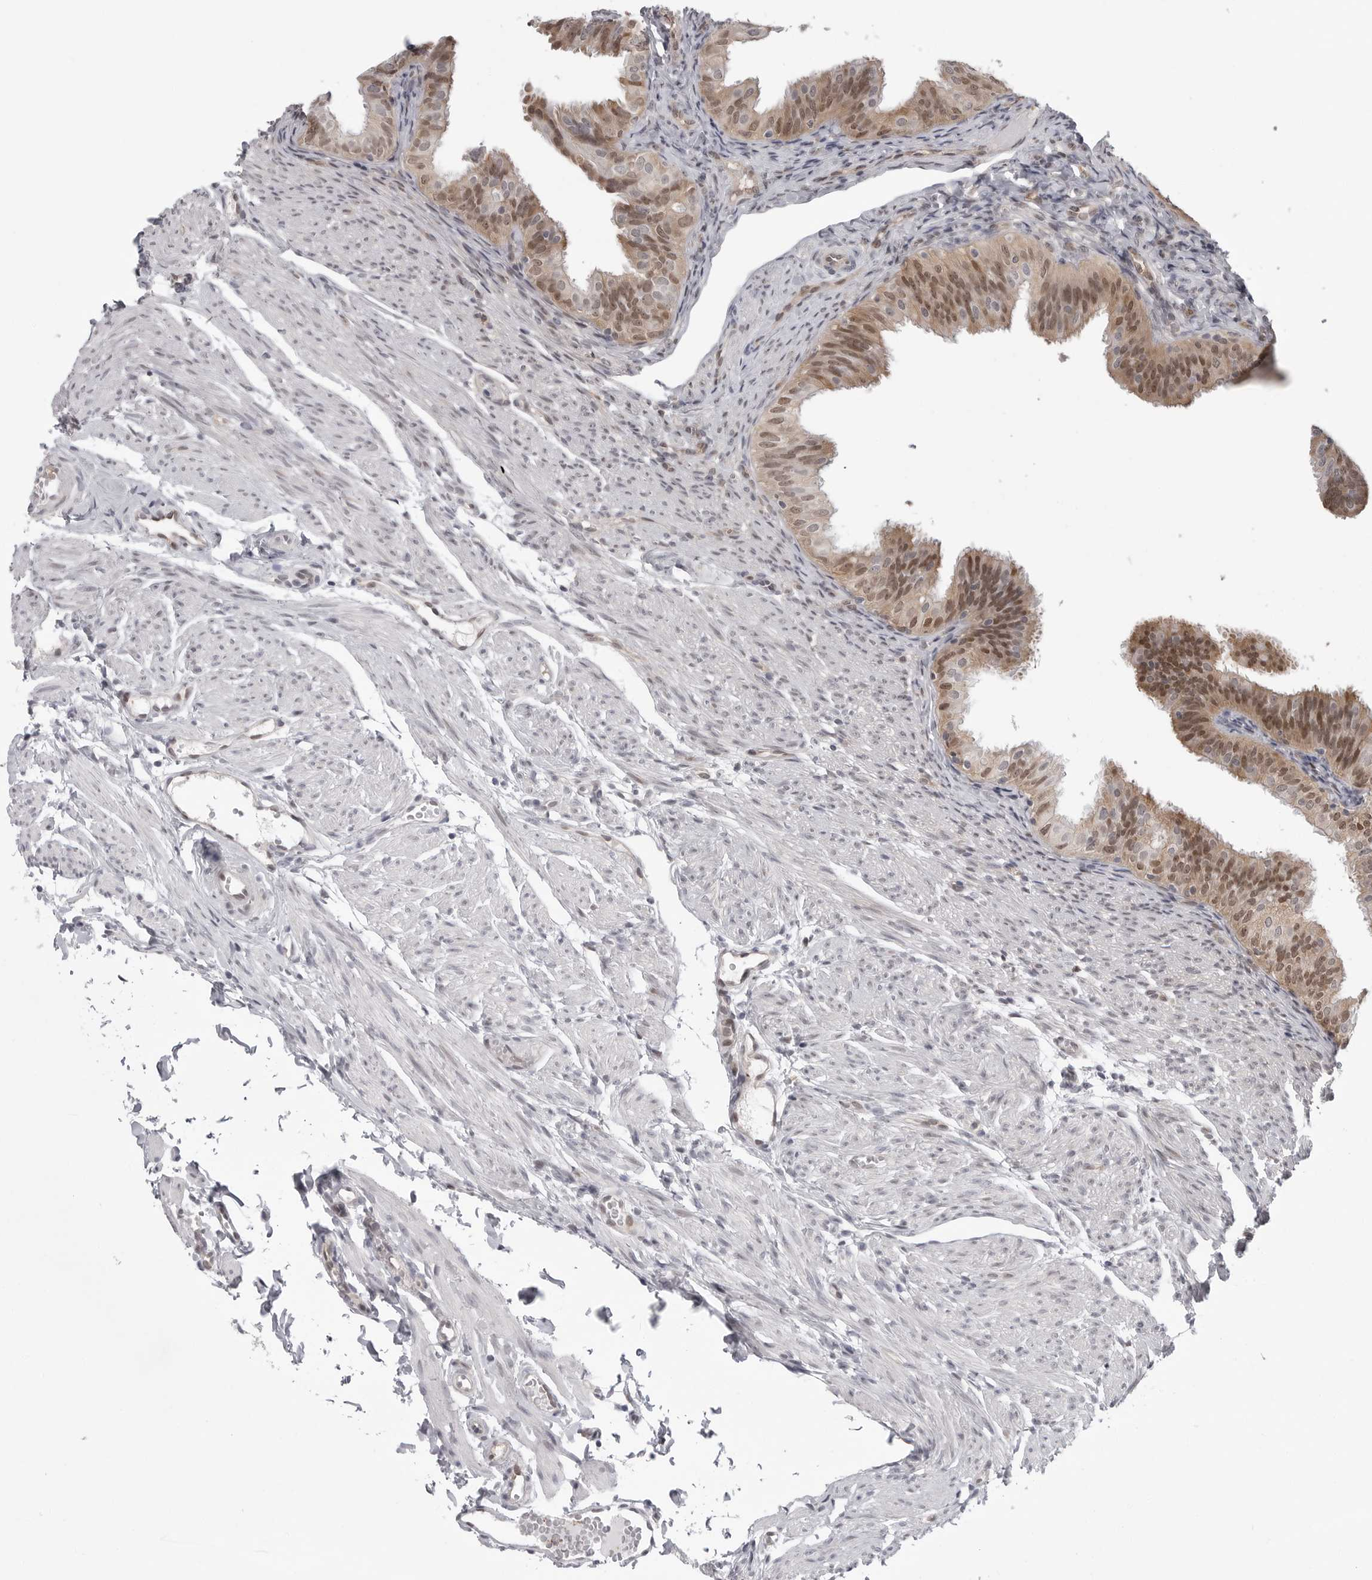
{"staining": {"intensity": "moderate", "quantity": ">75%", "location": "cytoplasmic/membranous,nuclear"}, "tissue": "fallopian tube", "cell_type": "Glandular cells", "image_type": "normal", "snomed": [{"axis": "morphology", "description": "Normal tissue, NOS"}, {"axis": "topography", "description": "Fallopian tube"}], "caption": "Immunohistochemistry (IHC) staining of benign fallopian tube, which shows medium levels of moderate cytoplasmic/membranous,nuclear expression in approximately >75% of glandular cells indicating moderate cytoplasmic/membranous,nuclear protein expression. The staining was performed using DAB (3,3'-diaminobenzidine) (brown) for protein detection and nuclei were counterstained in hematoxylin (blue).", "gene": "PNPO", "patient": {"sex": "female", "age": 35}}